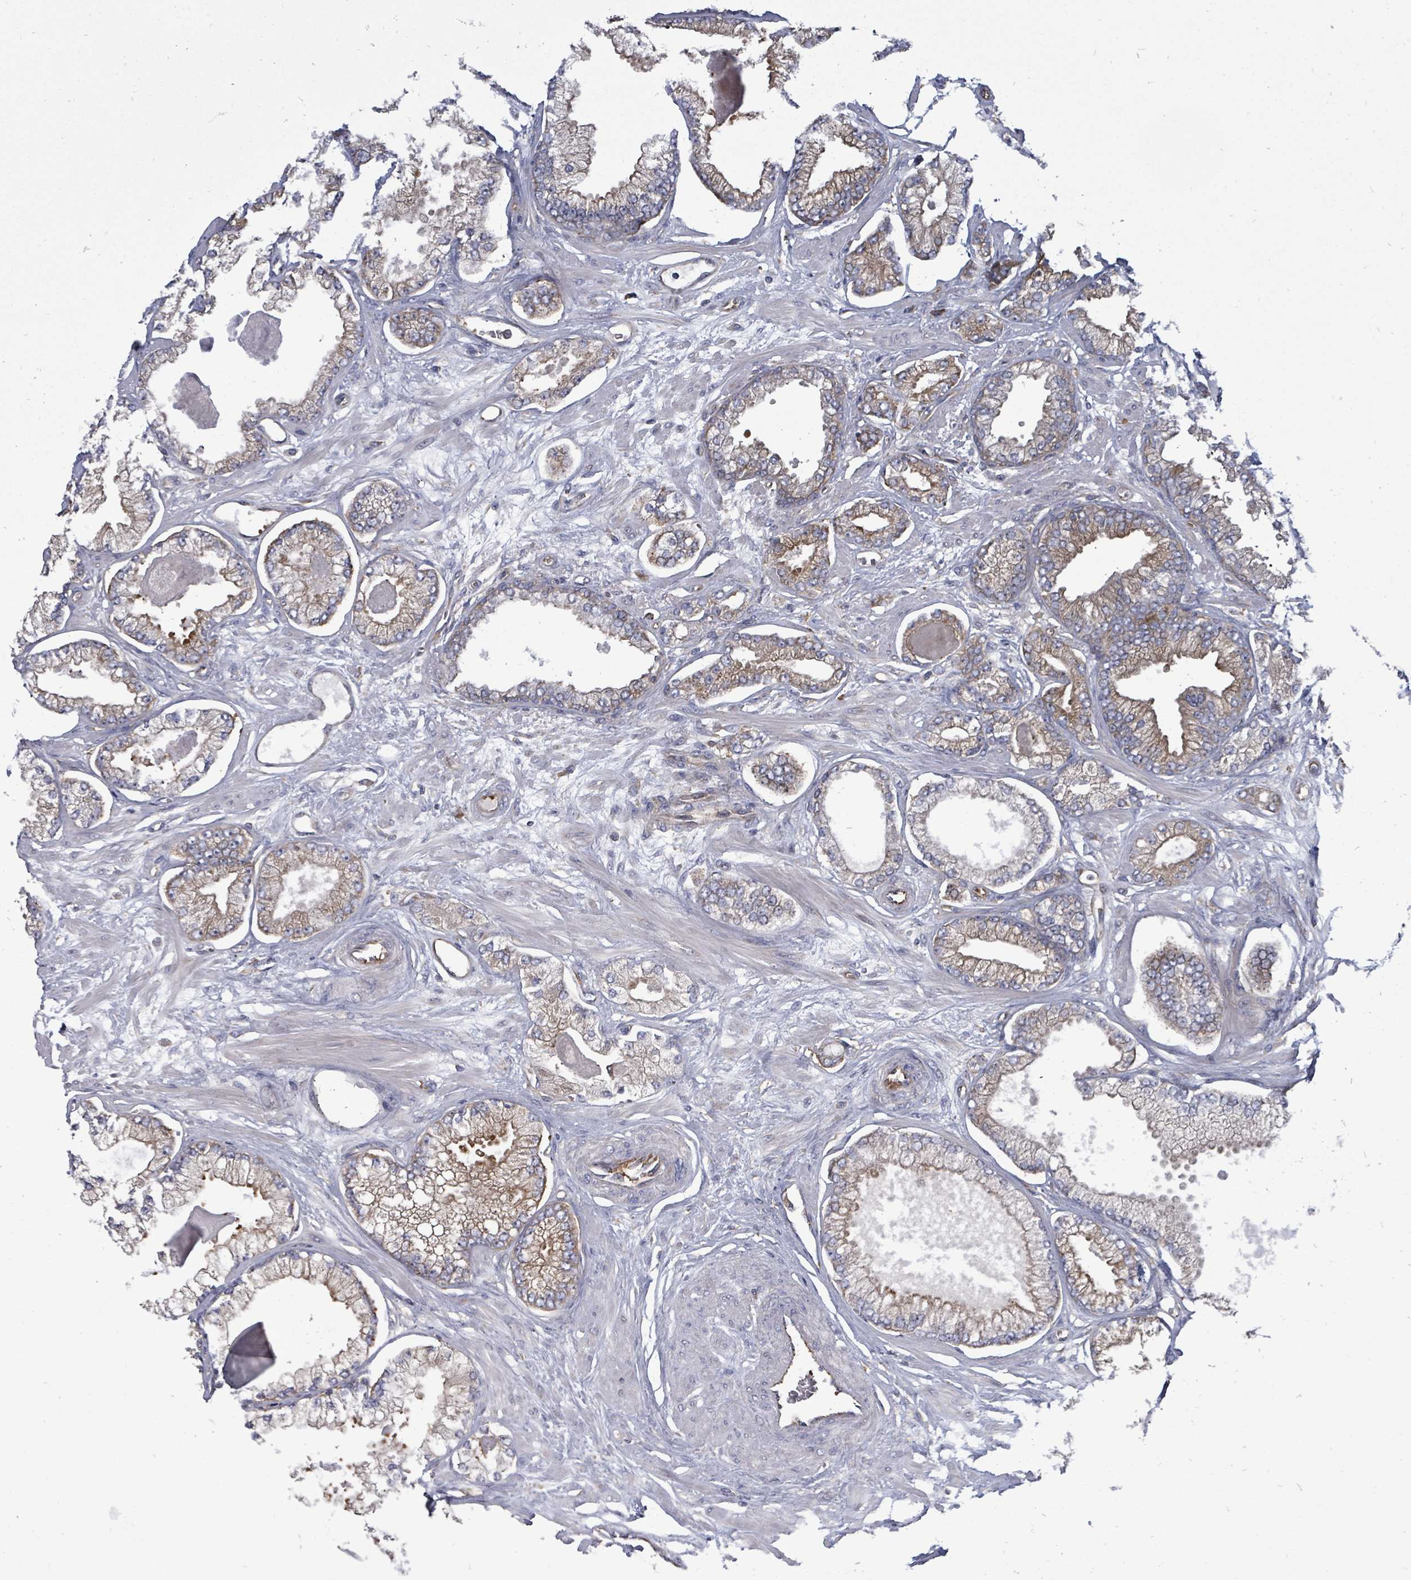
{"staining": {"intensity": "moderate", "quantity": ">75%", "location": "cytoplasmic/membranous"}, "tissue": "prostate cancer", "cell_type": "Tumor cells", "image_type": "cancer", "snomed": [{"axis": "morphology", "description": "Adenocarcinoma, Low grade"}, {"axis": "topography", "description": "Prostate"}], "caption": "A medium amount of moderate cytoplasmic/membranous positivity is present in approximately >75% of tumor cells in prostate cancer (low-grade adenocarcinoma) tissue.", "gene": "EIF3C", "patient": {"sex": "male", "age": 64}}